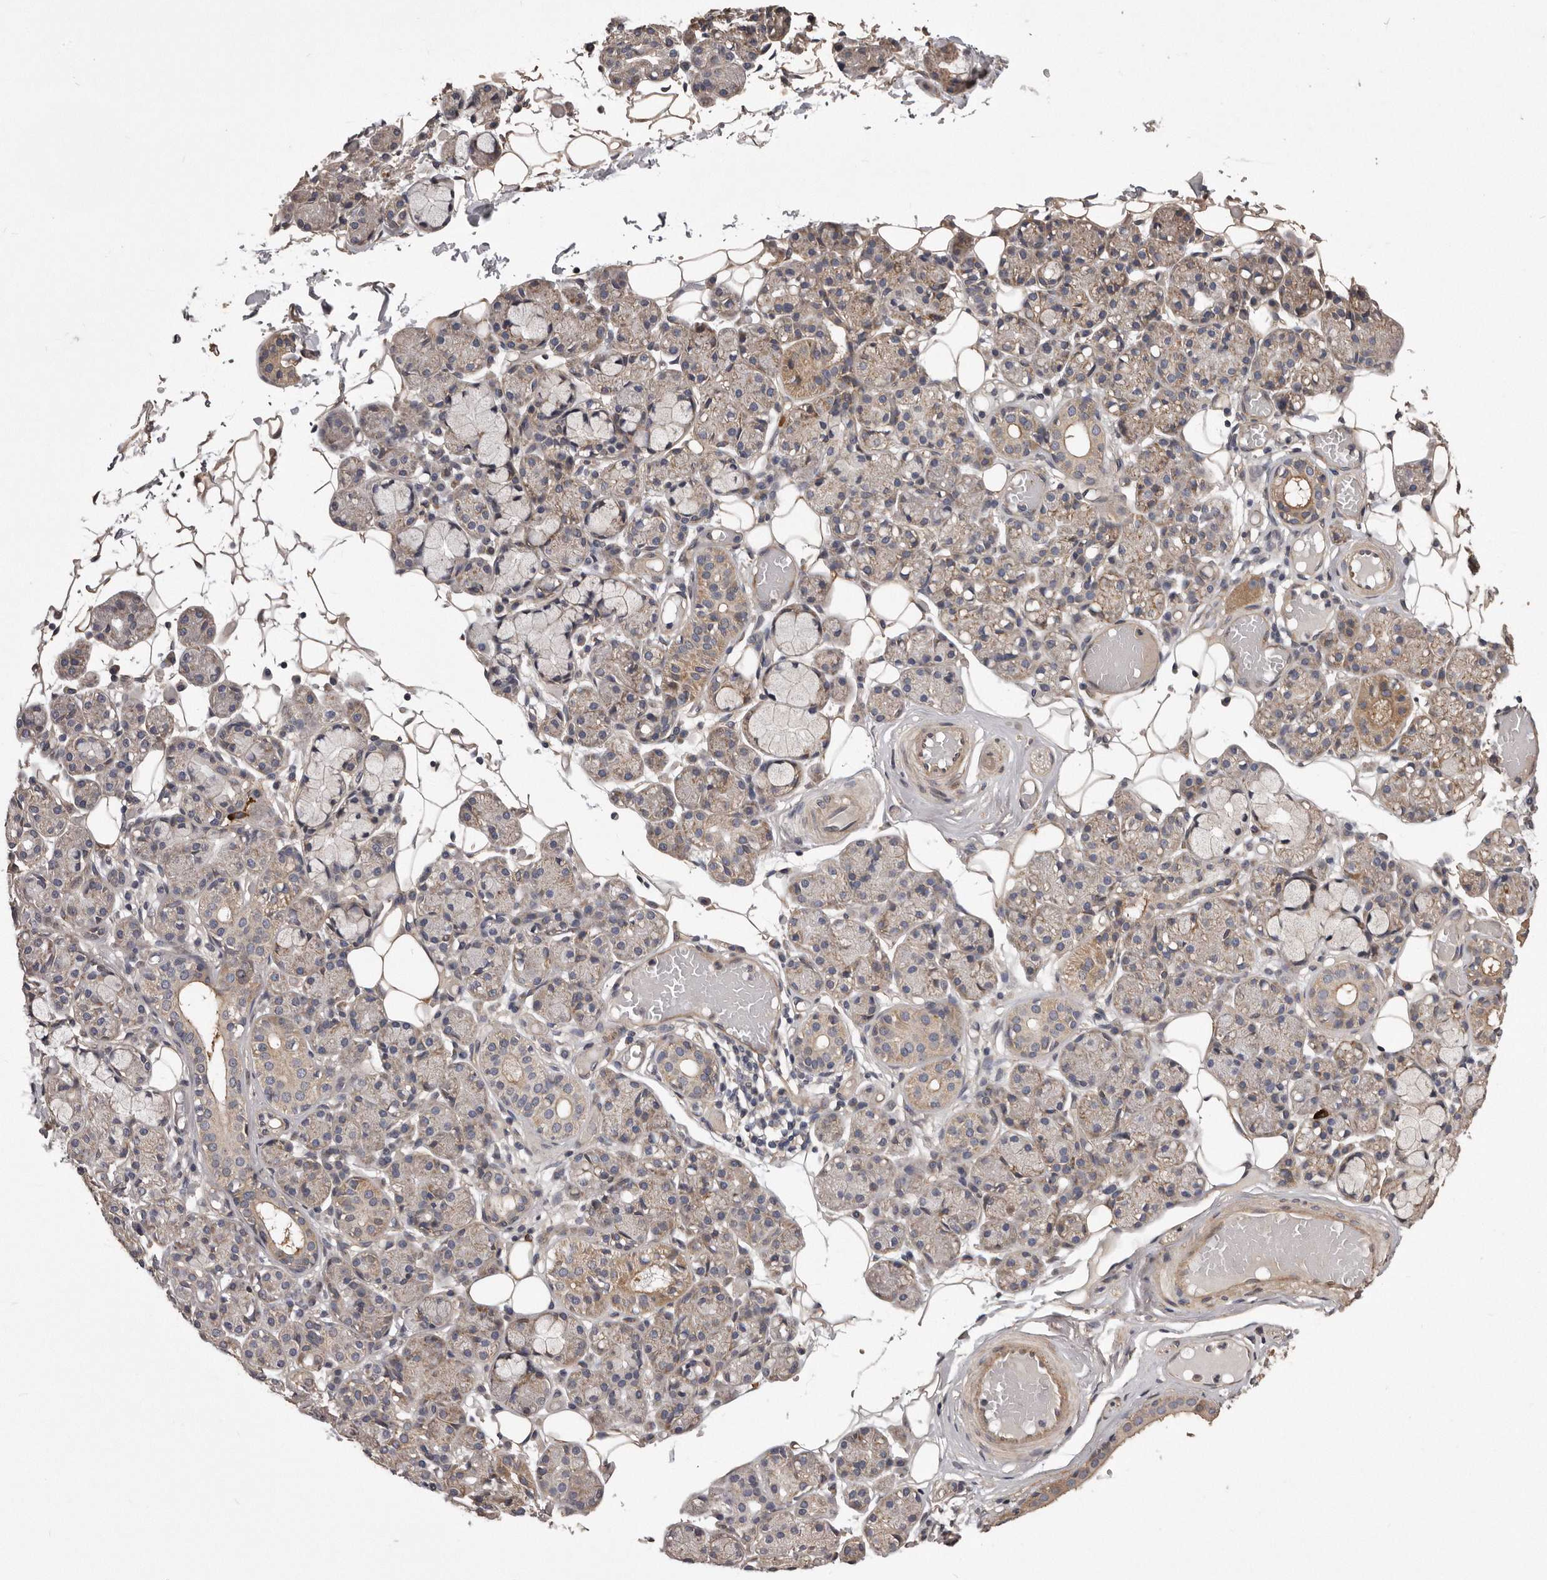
{"staining": {"intensity": "moderate", "quantity": "25%-75%", "location": "cytoplasmic/membranous"}, "tissue": "salivary gland", "cell_type": "Glandular cells", "image_type": "normal", "snomed": [{"axis": "morphology", "description": "Normal tissue, NOS"}, {"axis": "topography", "description": "Salivary gland"}], "caption": "Immunohistochemical staining of unremarkable salivary gland reveals moderate cytoplasmic/membranous protein positivity in about 25%-75% of glandular cells.", "gene": "ARMCX1", "patient": {"sex": "male", "age": 63}}